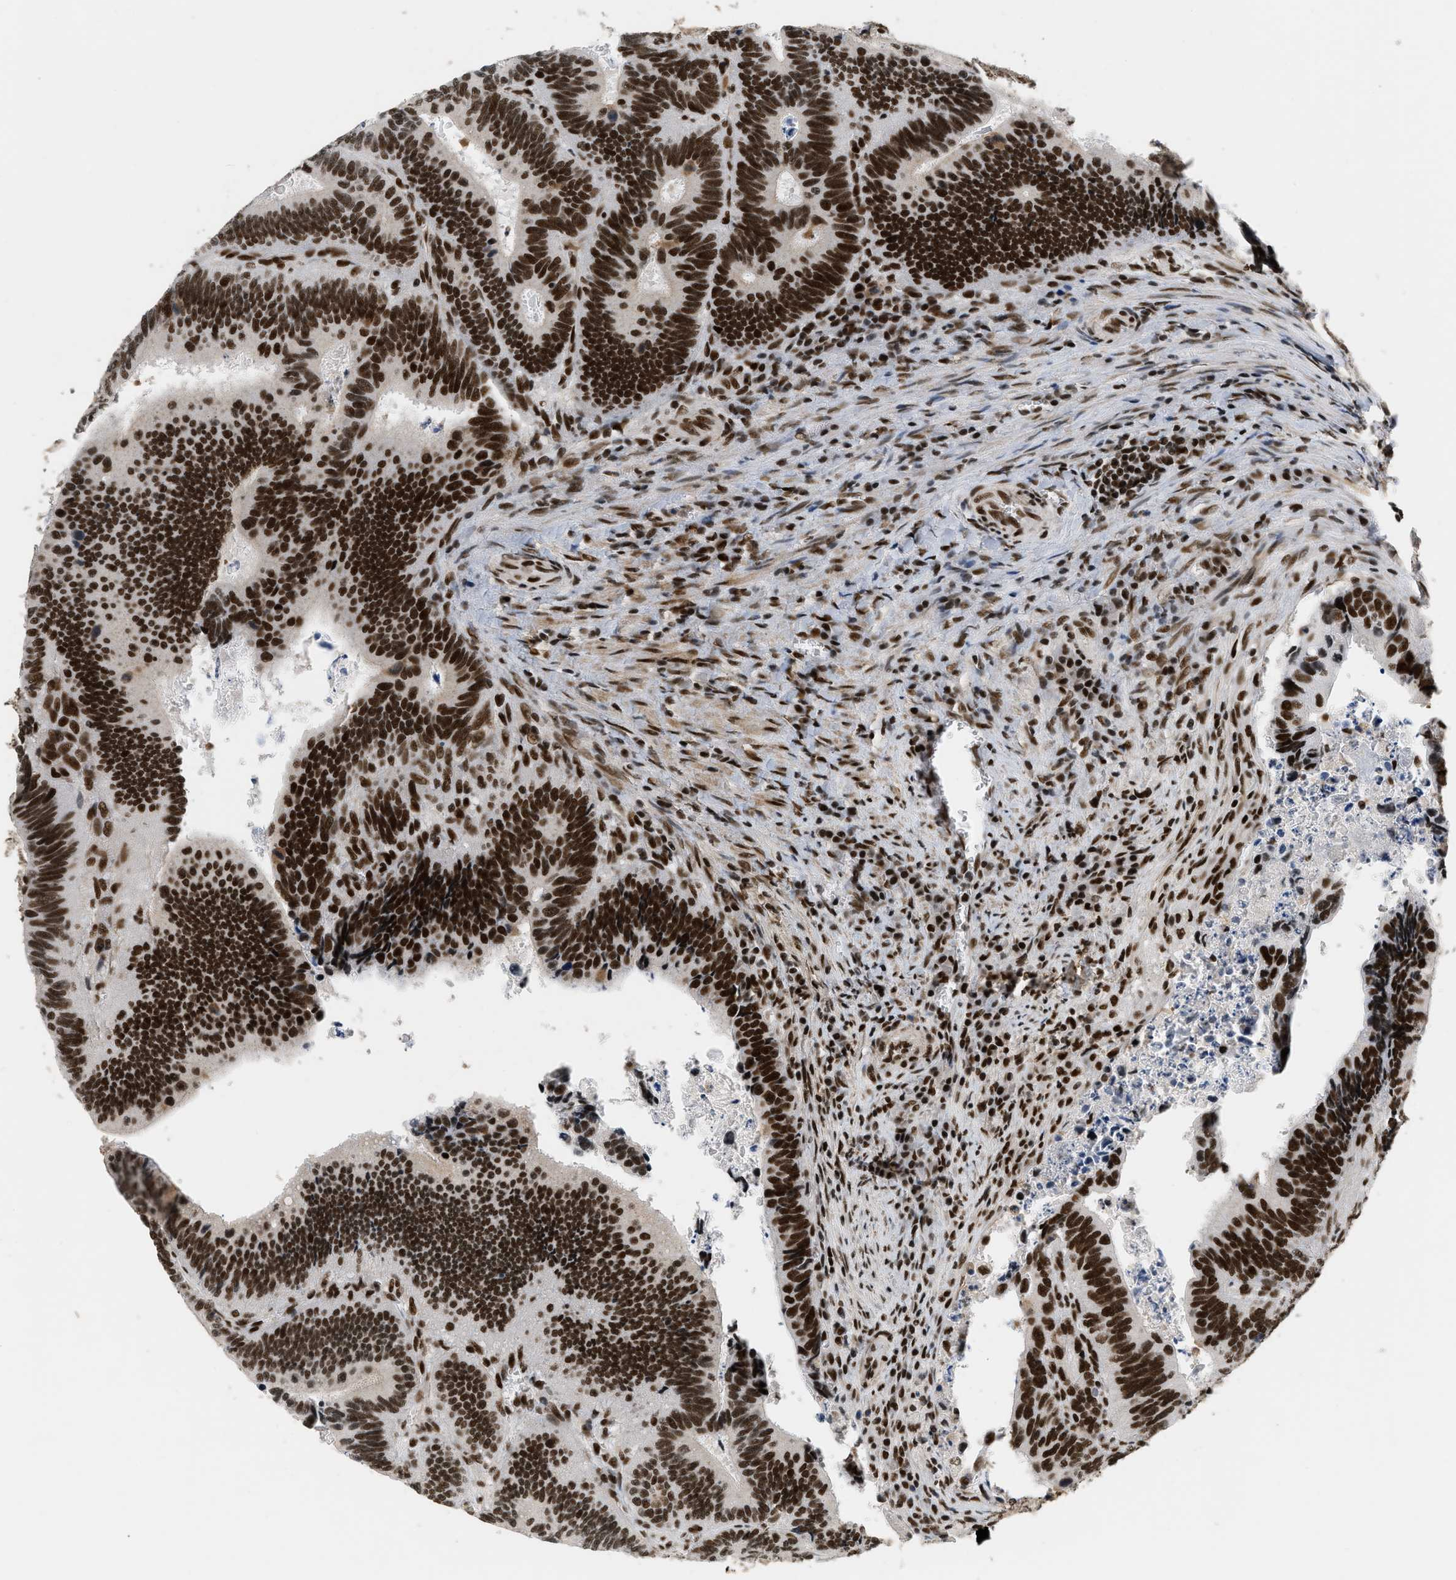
{"staining": {"intensity": "strong", "quantity": ">75%", "location": "nuclear"}, "tissue": "colorectal cancer", "cell_type": "Tumor cells", "image_type": "cancer", "snomed": [{"axis": "morphology", "description": "Inflammation, NOS"}, {"axis": "morphology", "description": "Adenocarcinoma, NOS"}, {"axis": "topography", "description": "Colon"}], "caption": "This histopathology image shows immunohistochemistry (IHC) staining of colorectal cancer (adenocarcinoma), with high strong nuclear staining in about >75% of tumor cells.", "gene": "SMARCB1", "patient": {"sex": "male", "age": 72}}